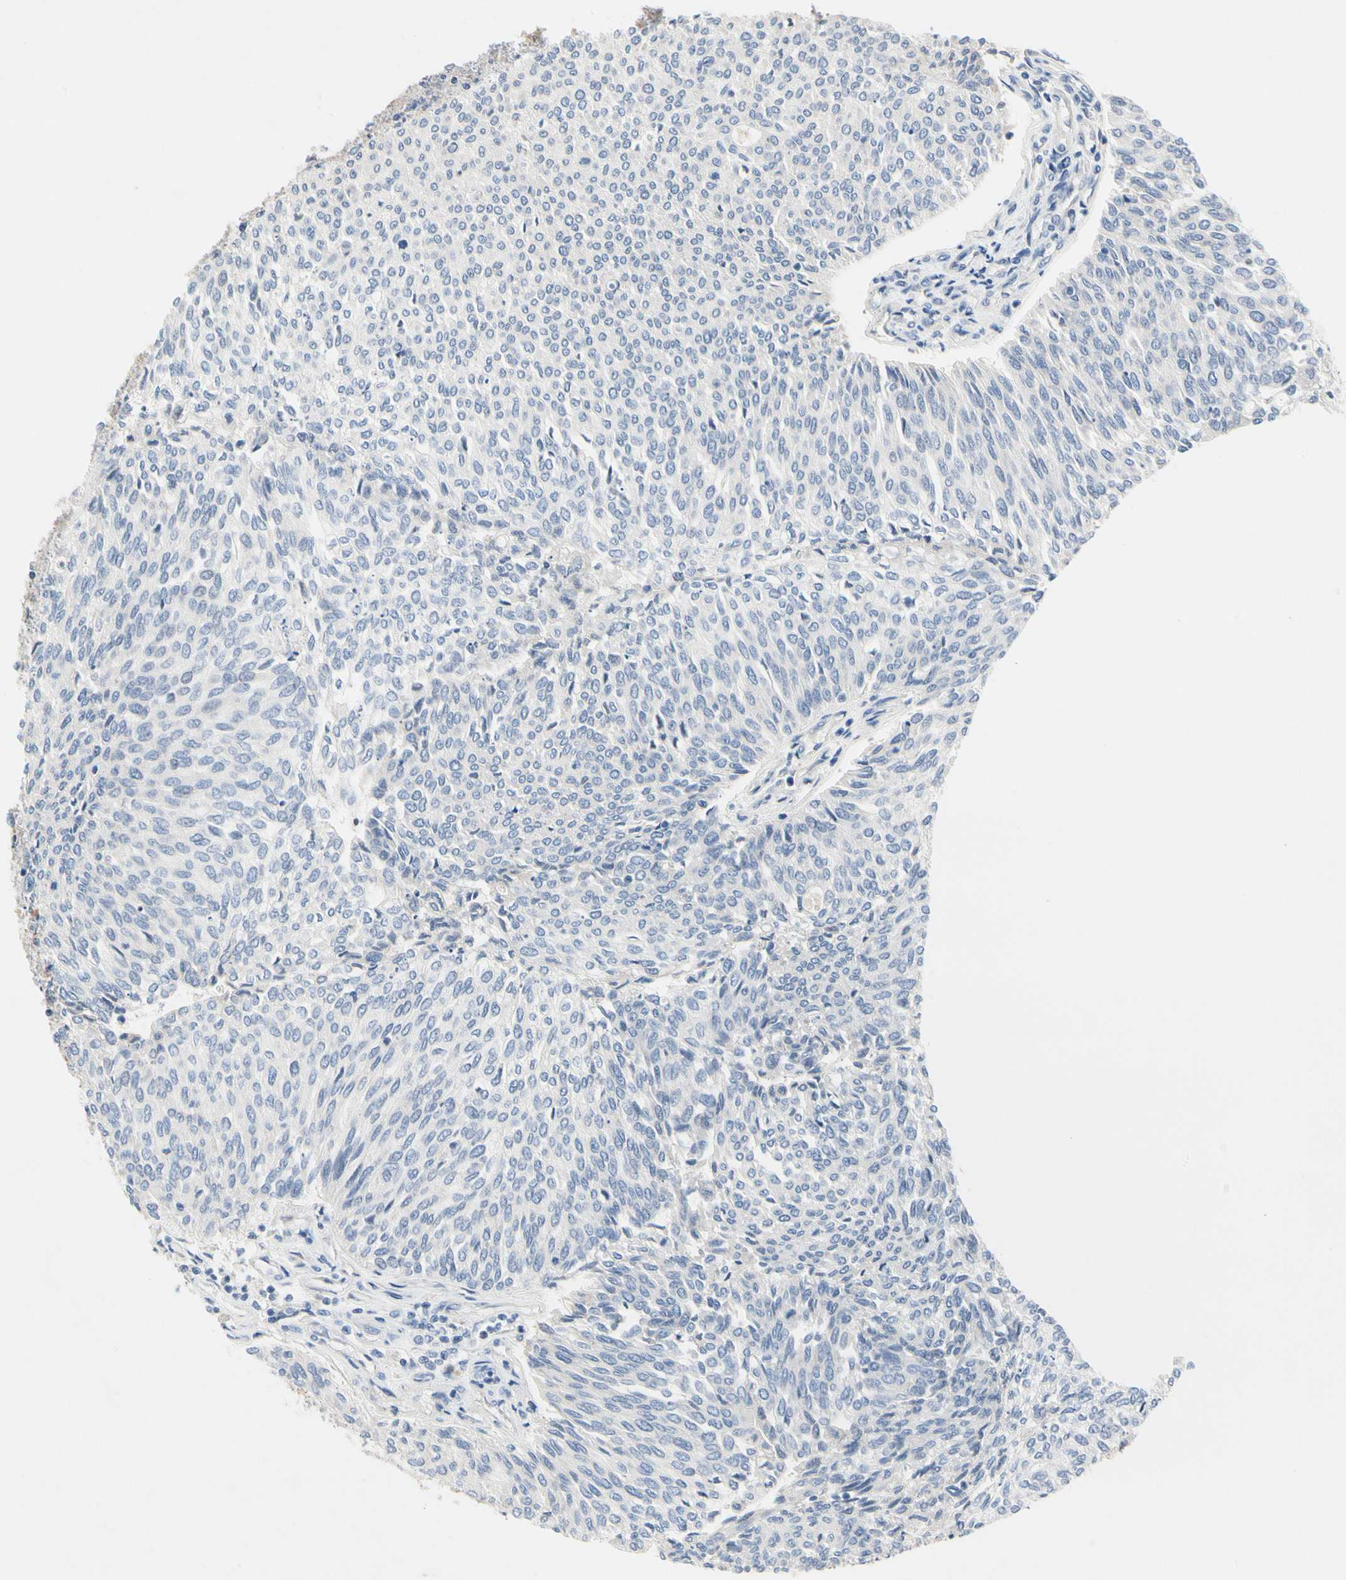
{"staining": {"intensity": "negative", "quantity": "none", "location": "none"}, "tissue": "urothelial cancer", "cell_type": "Tumor cells", "image_type": "cancer", "snomed": [{"axis": "morphology", "description": "Urothelial carcinoma, Low grade"}, {"axis": "topography", "description": "Urinary bladder"}], "caption": "DAB (3,3'-diaminobenzidine) immunohistochemical staining of urothelial carcinoma (low-grade) shows no significant staining in tumor cells.", "gene": "ECRG4", "patient": {"sex": "female", "age": 79}}